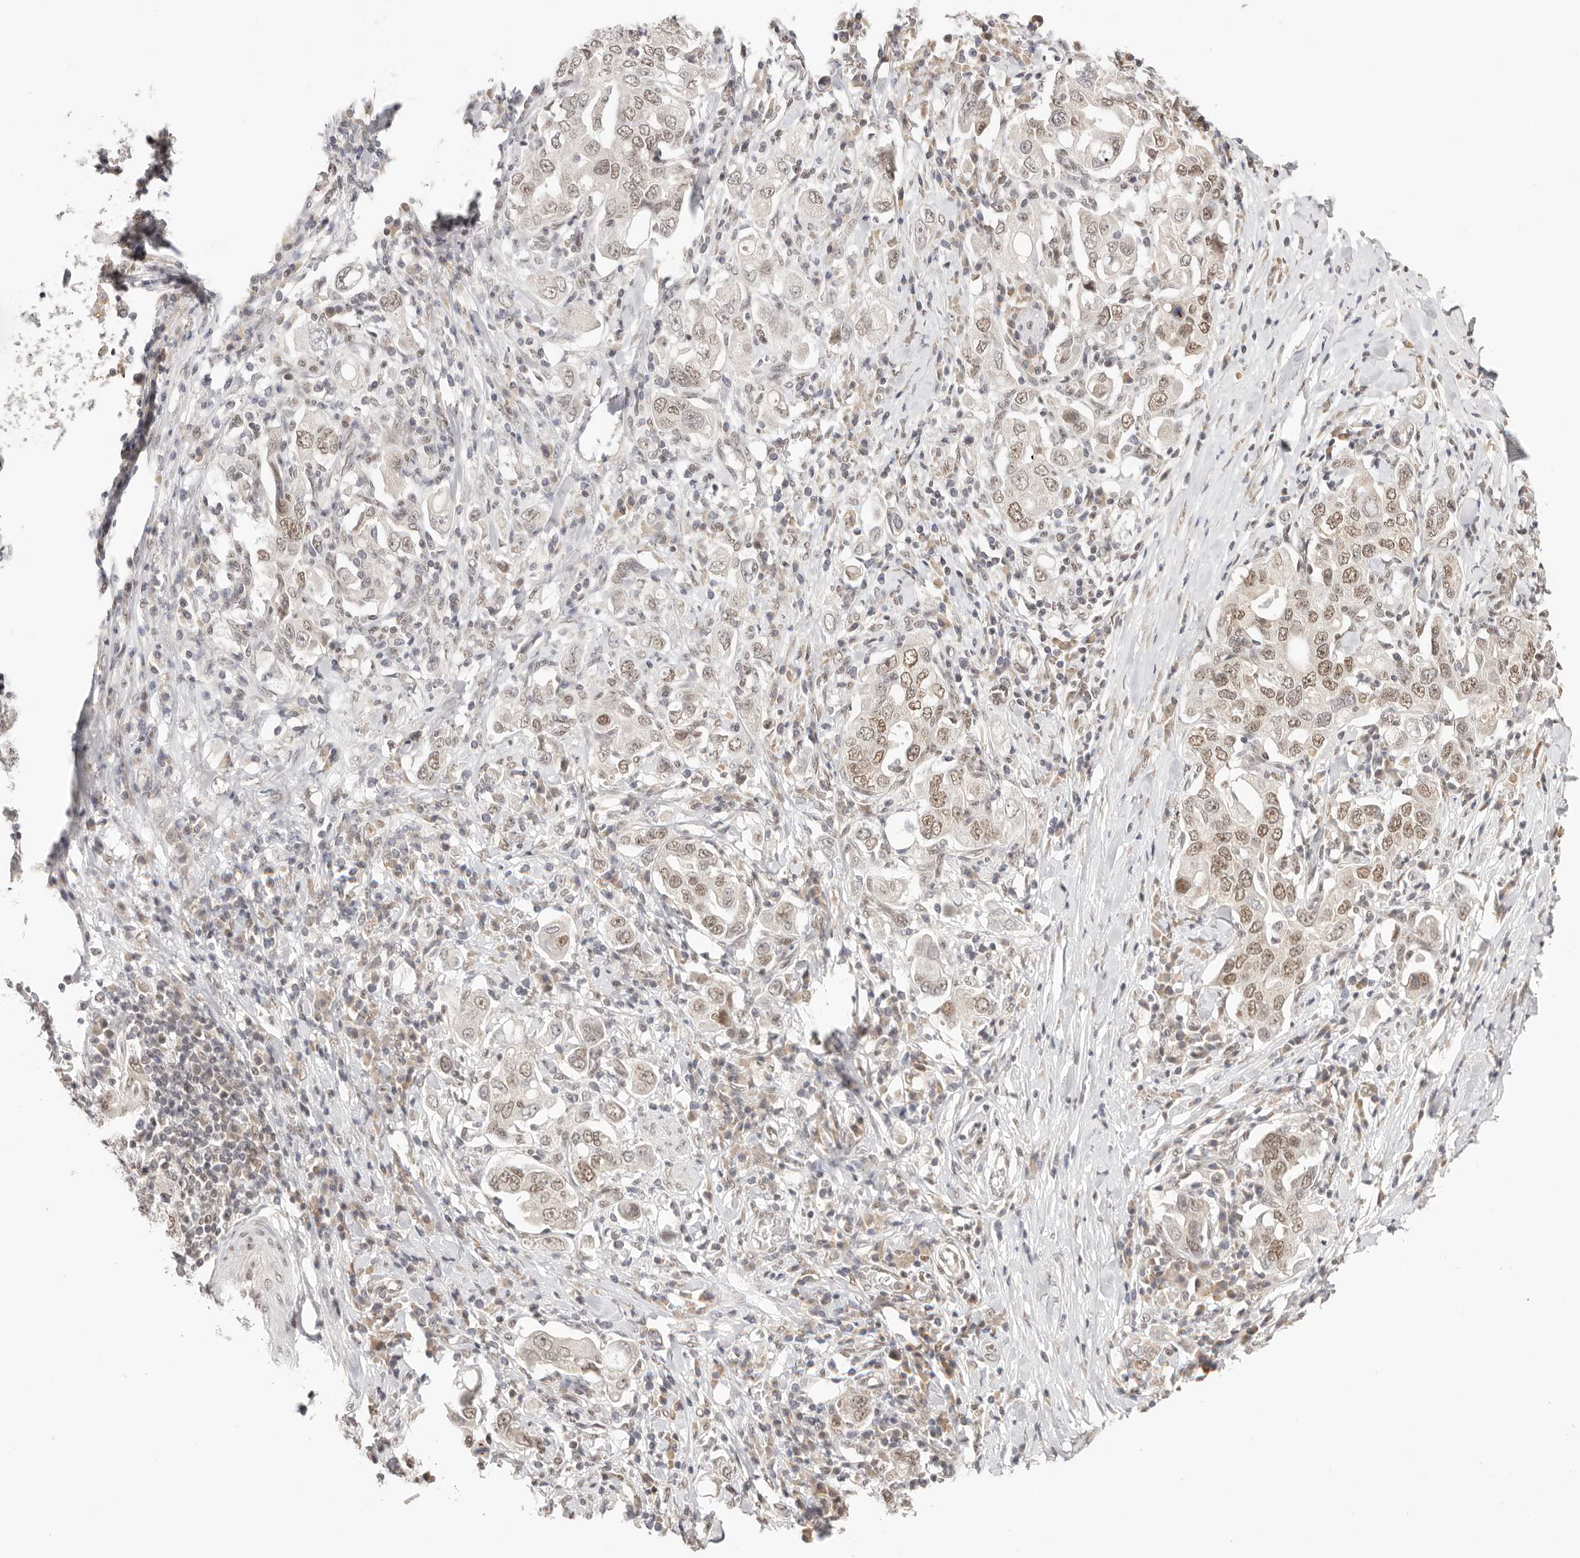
{"staining": {"intensity": "weak", "quantity": ">75%", "location": "nuclear"}, "tissue": "stomach cancer", "cell_type": "Tumor cells", "image_type": "cancer", "snomed": [{"axis": "morphology", "description": "Adenocarcinoma, NOS"}, {"axis": "topography", "description": "Stomach, upper"}], "caption": "Immunohistochemistry of human stomach cancer reveals low levels of weak nuclear staining in approximately >75% of tumor cells. (DAB (3,3'-diaminobenzidine) IHC, brown staining for protein, blue staining for nuclei).", "gene": "RFC3", "patient": {"sex": "male", "age": 62}}